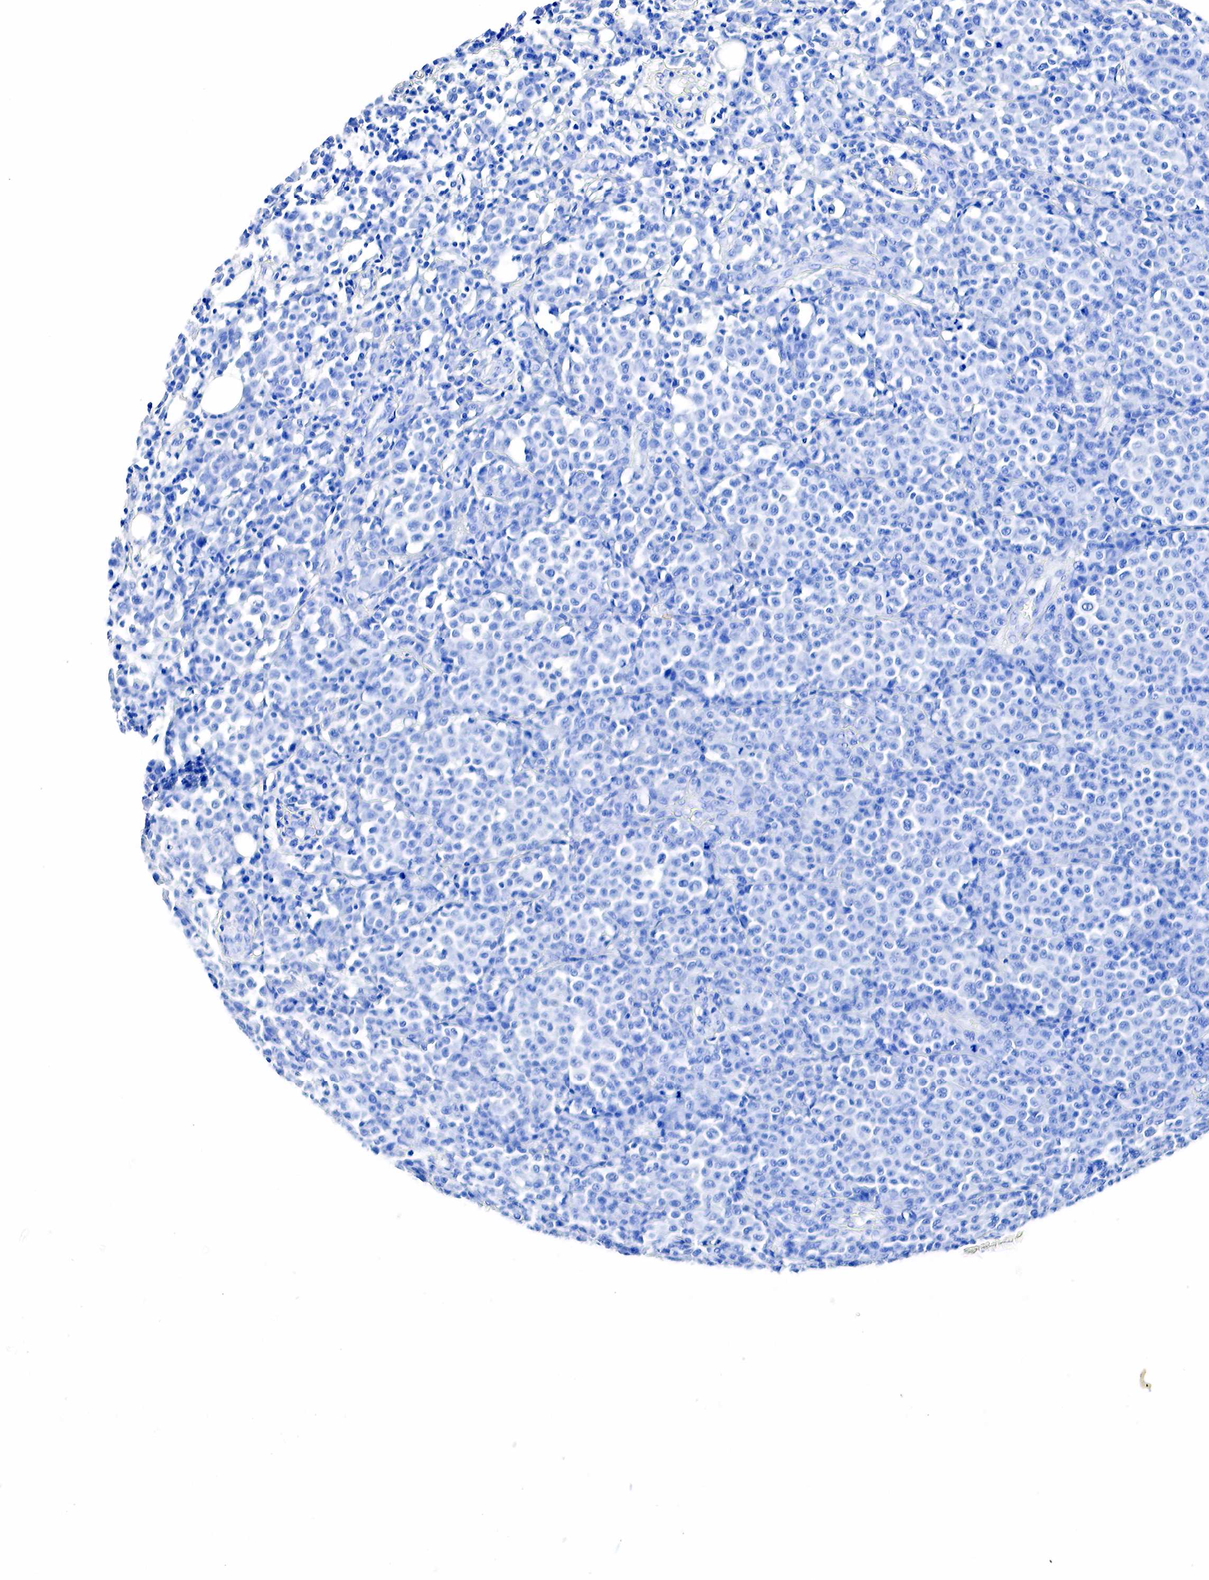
{"staining": {"intensity": "negative", "quantity": "none", "location": "none"}, "tissue": "melanoma", "cell_type": "Tumor cells", "image_type": "cancer", "snomed": [{"axis": "morphology", "description": "Malignant melanoma, Metastatic site"}, {"axis": "topography", "description": "Skin"}], "caption": "High power microscopy photomicrograph of an IHC micrograph of malignant melanoma (metastatic site), revealing no significant expression in tumor cells.", "gene": "ACP3", "patient": {"sex": "male", "age": 32}}